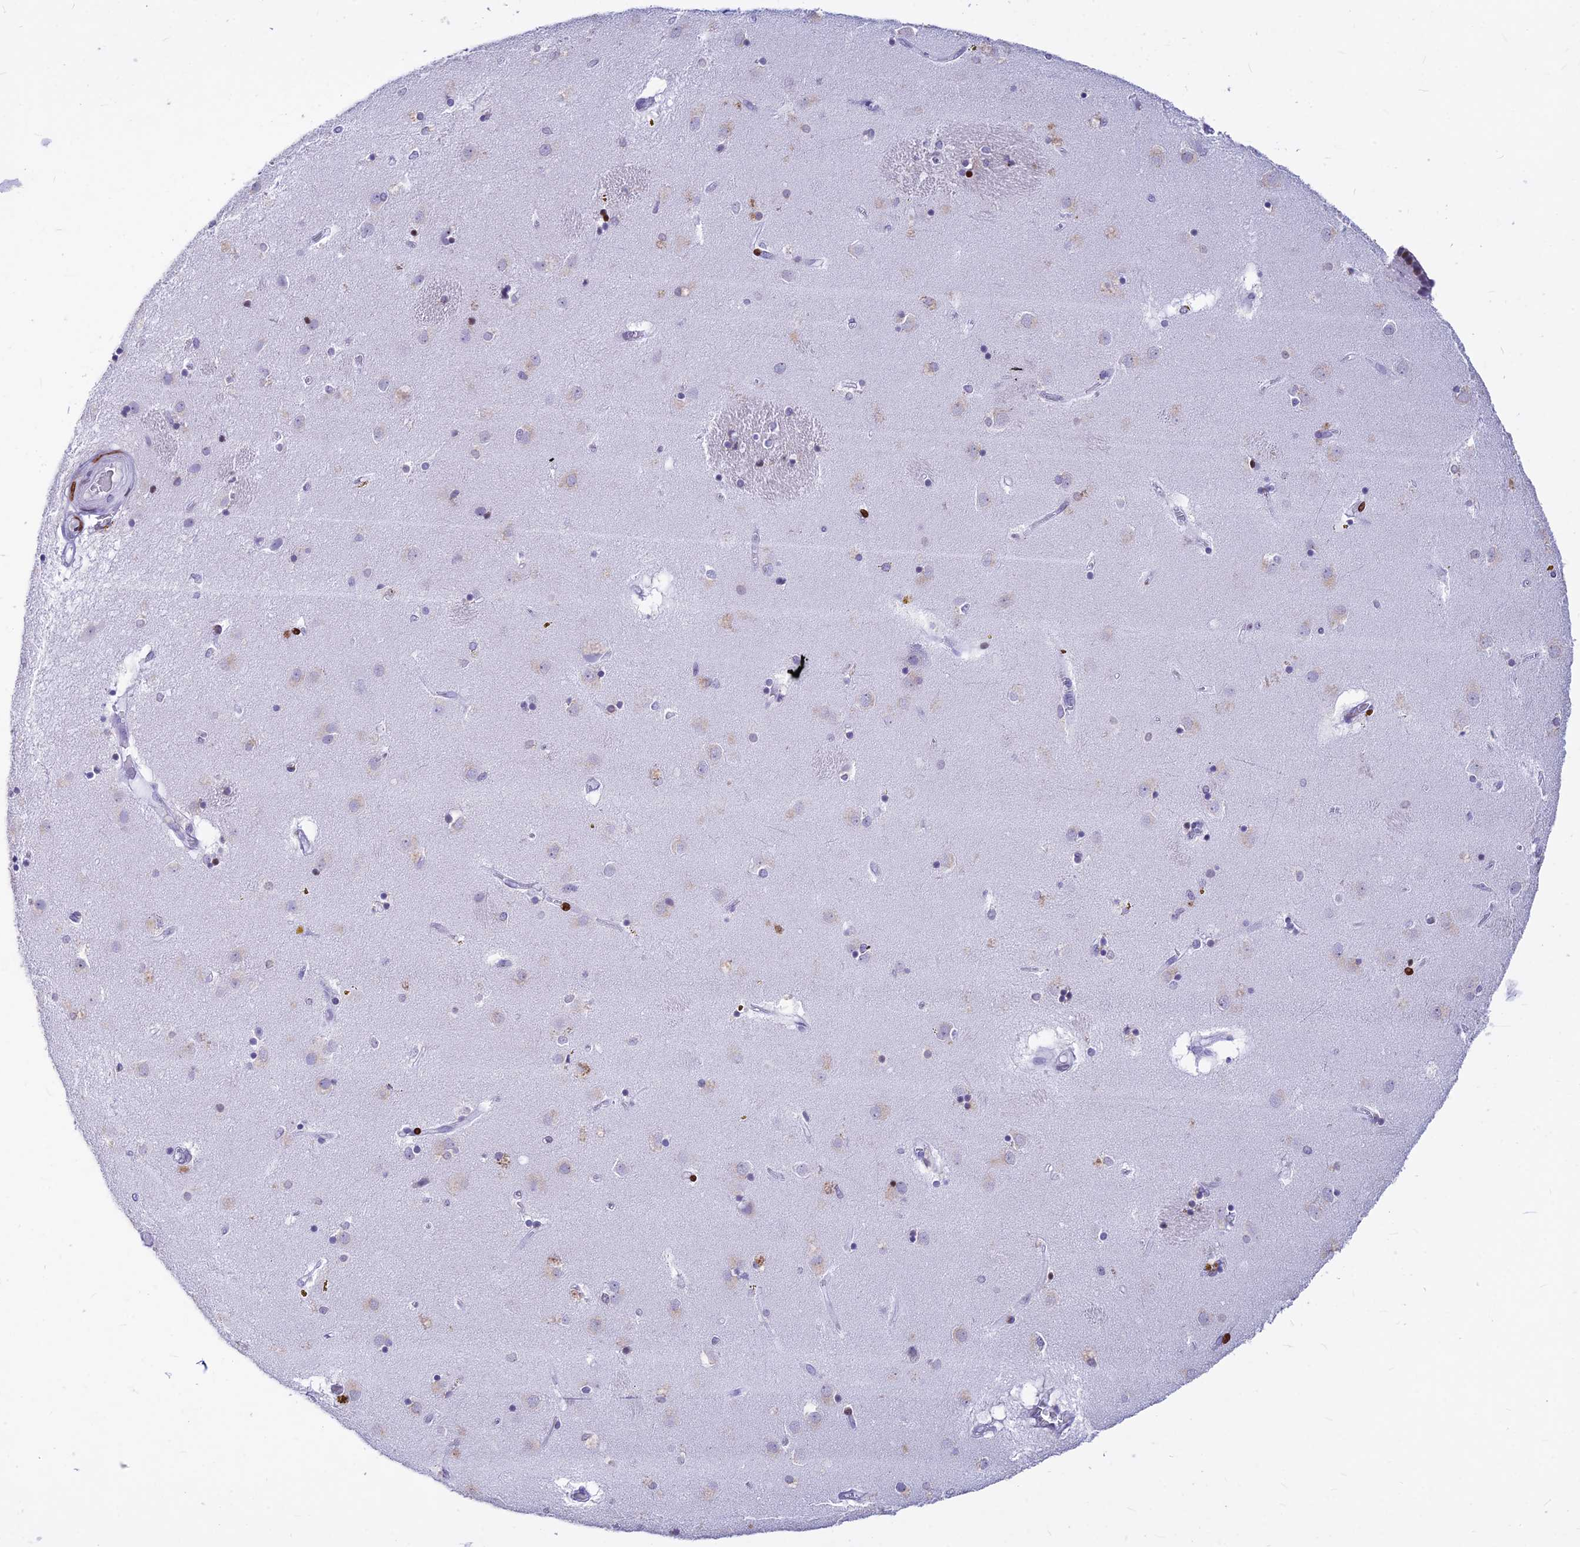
{"staining": {"intensity": "negative", "quantity": "none", "location": "none"}, "tissue": "caudate", "cell_type": "Glial cells", "image_type": "normal", "snomed": [{"axis": "morphology", "description": "Normal tissue, NOS"}, {"axis": "topography", "description": "Lateral ventricle wall"}], "caption": "This histopathology image is of normal caudate stained with immunohistochemistry to label a protein in brown with the nuclei are counter-stained blue. There is no expression in glial cells.", "gene": "PRPS1", "patient": {"sex": "male", "age": 70}}